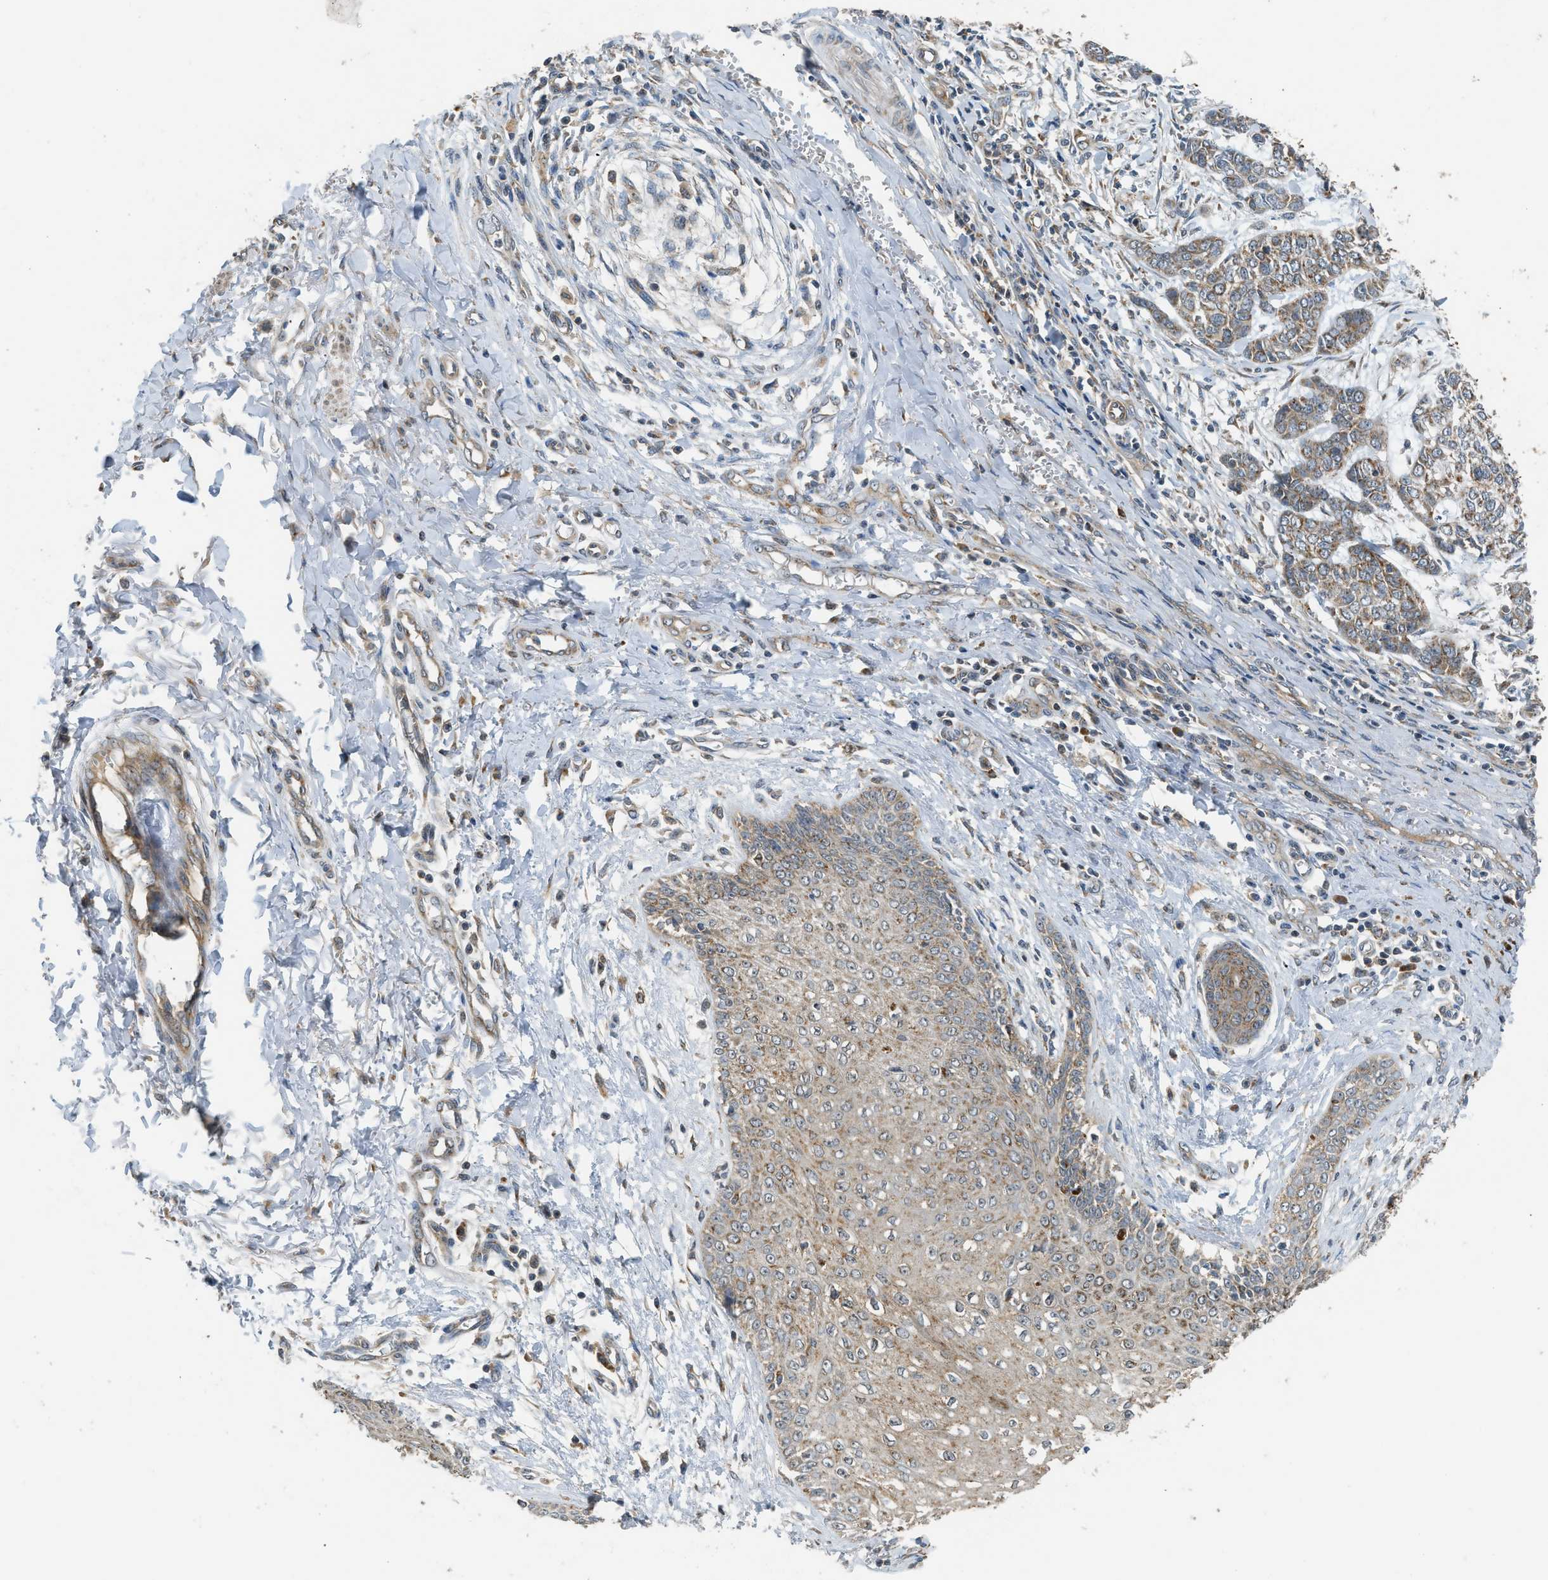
{"staining": {"intensity": "moderate", "quantity": ">75%", "location": "cytoplasmic/membranous"}, "tissue": "skin cancer", "cell_type": "Tumor cells", "image_type": "cancer", "snomed": [{"axis": "morphology", "description": "Basal cell carcinoma"}, {"axis": "topography", "description": "Skin"}], "caption": "DAB (3,3'-diaminobenzidine) immunohistochemical staining of skin basal cell carcinoma reveals moderate cytoplasmic/membranous protein staining in about >75% of tumor cells.", "gene": "STARD3", "patient": {"sex": "female", "age": 64}}